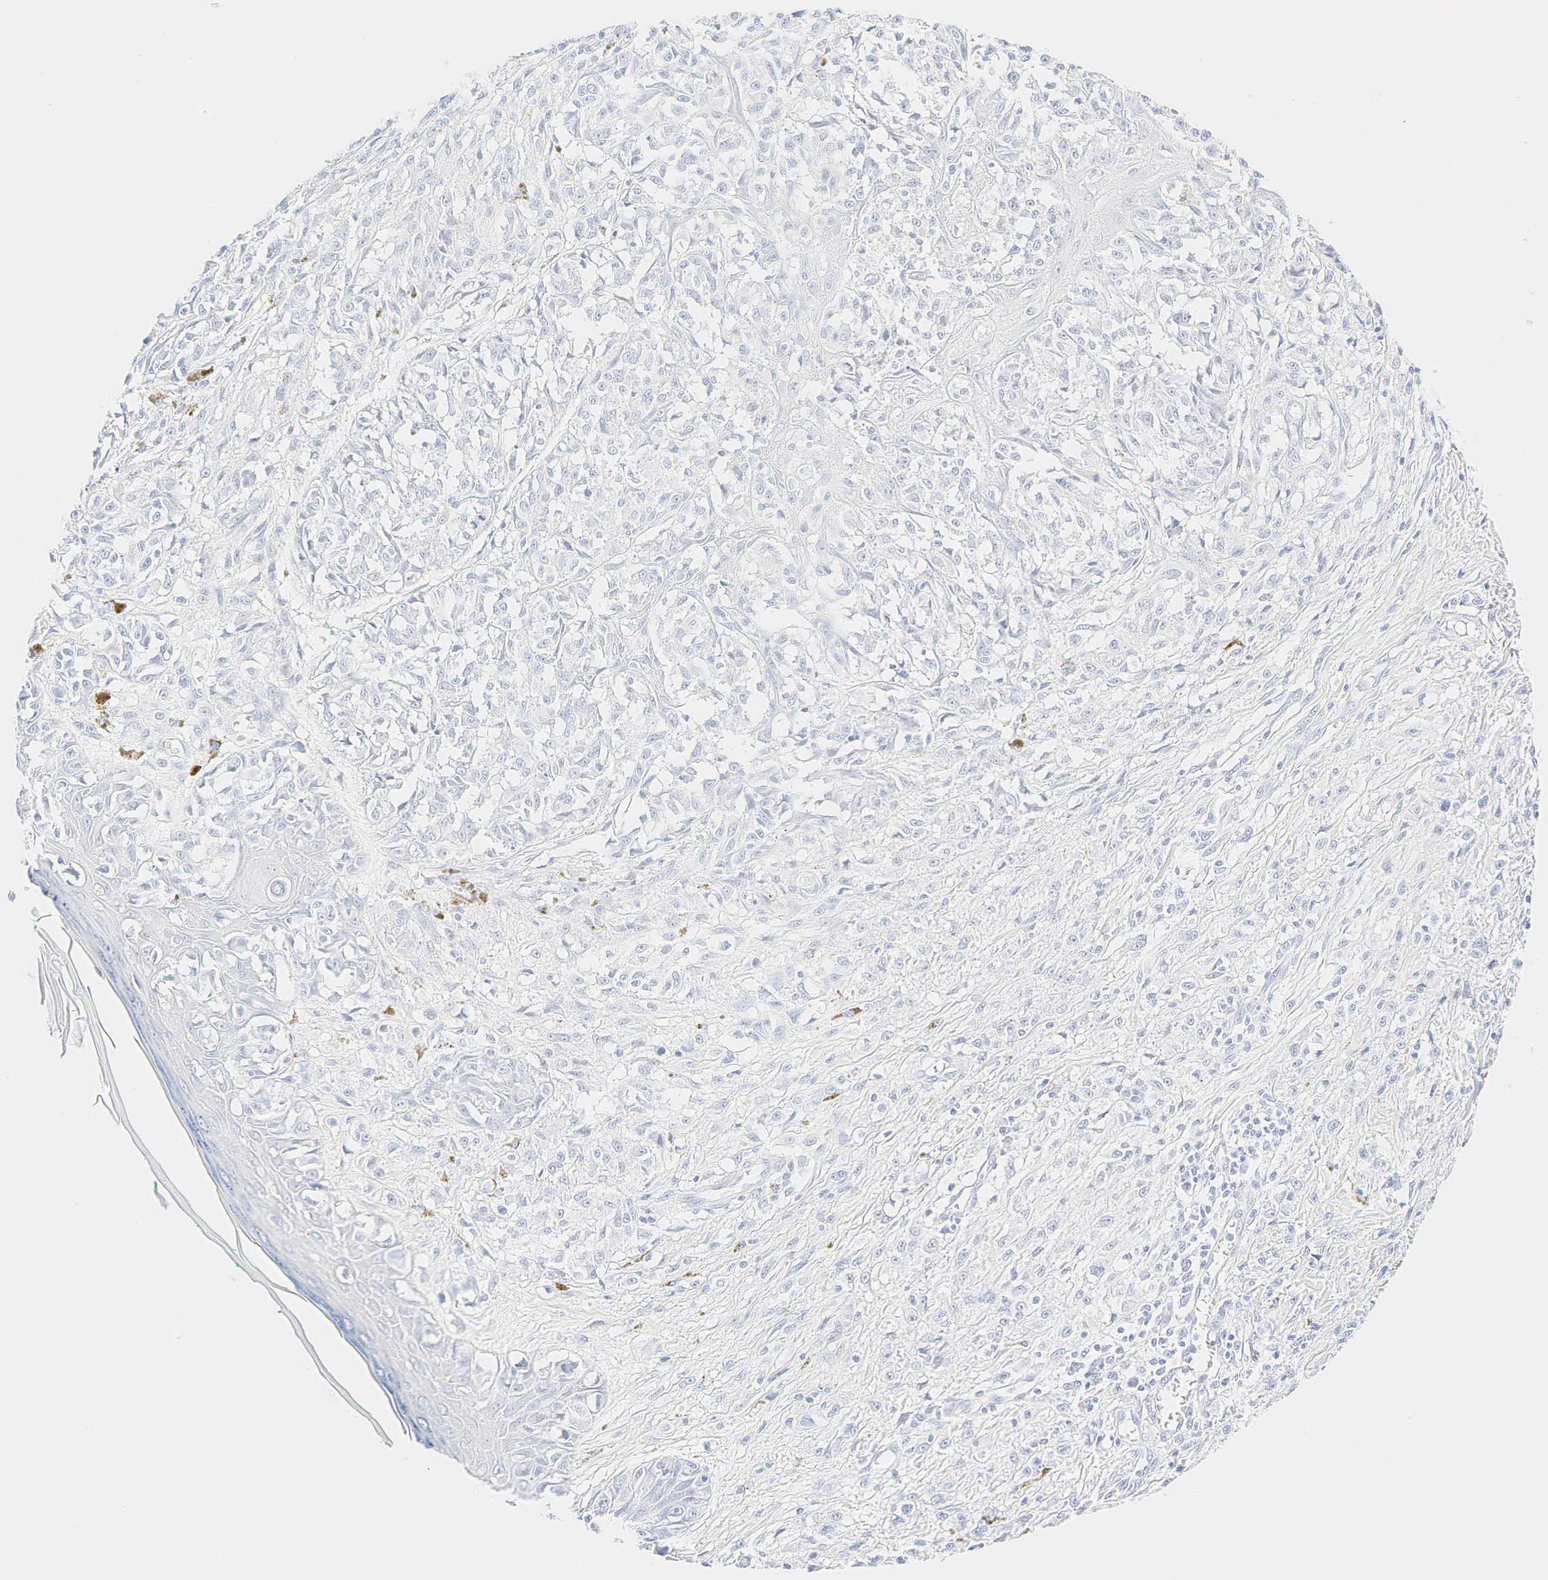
{"staining": {"intensity": "negative", "quantity": "none", "location": "none"}, "tissue": "melanoma", "cell_type": "Tumor cells", "image_type": "cancer", "snomed": [{"axis": "morphology", "description": "Malignant melanoma, NOS"}, {"axis": "topography", "description": "Skin"}], "caption": "Human malignant melanoma stained for a protein using immunohistochemistry displays no positivity in tumor cells.", "gene": "TG", "patient": {"sex": "male", "age": 80}}